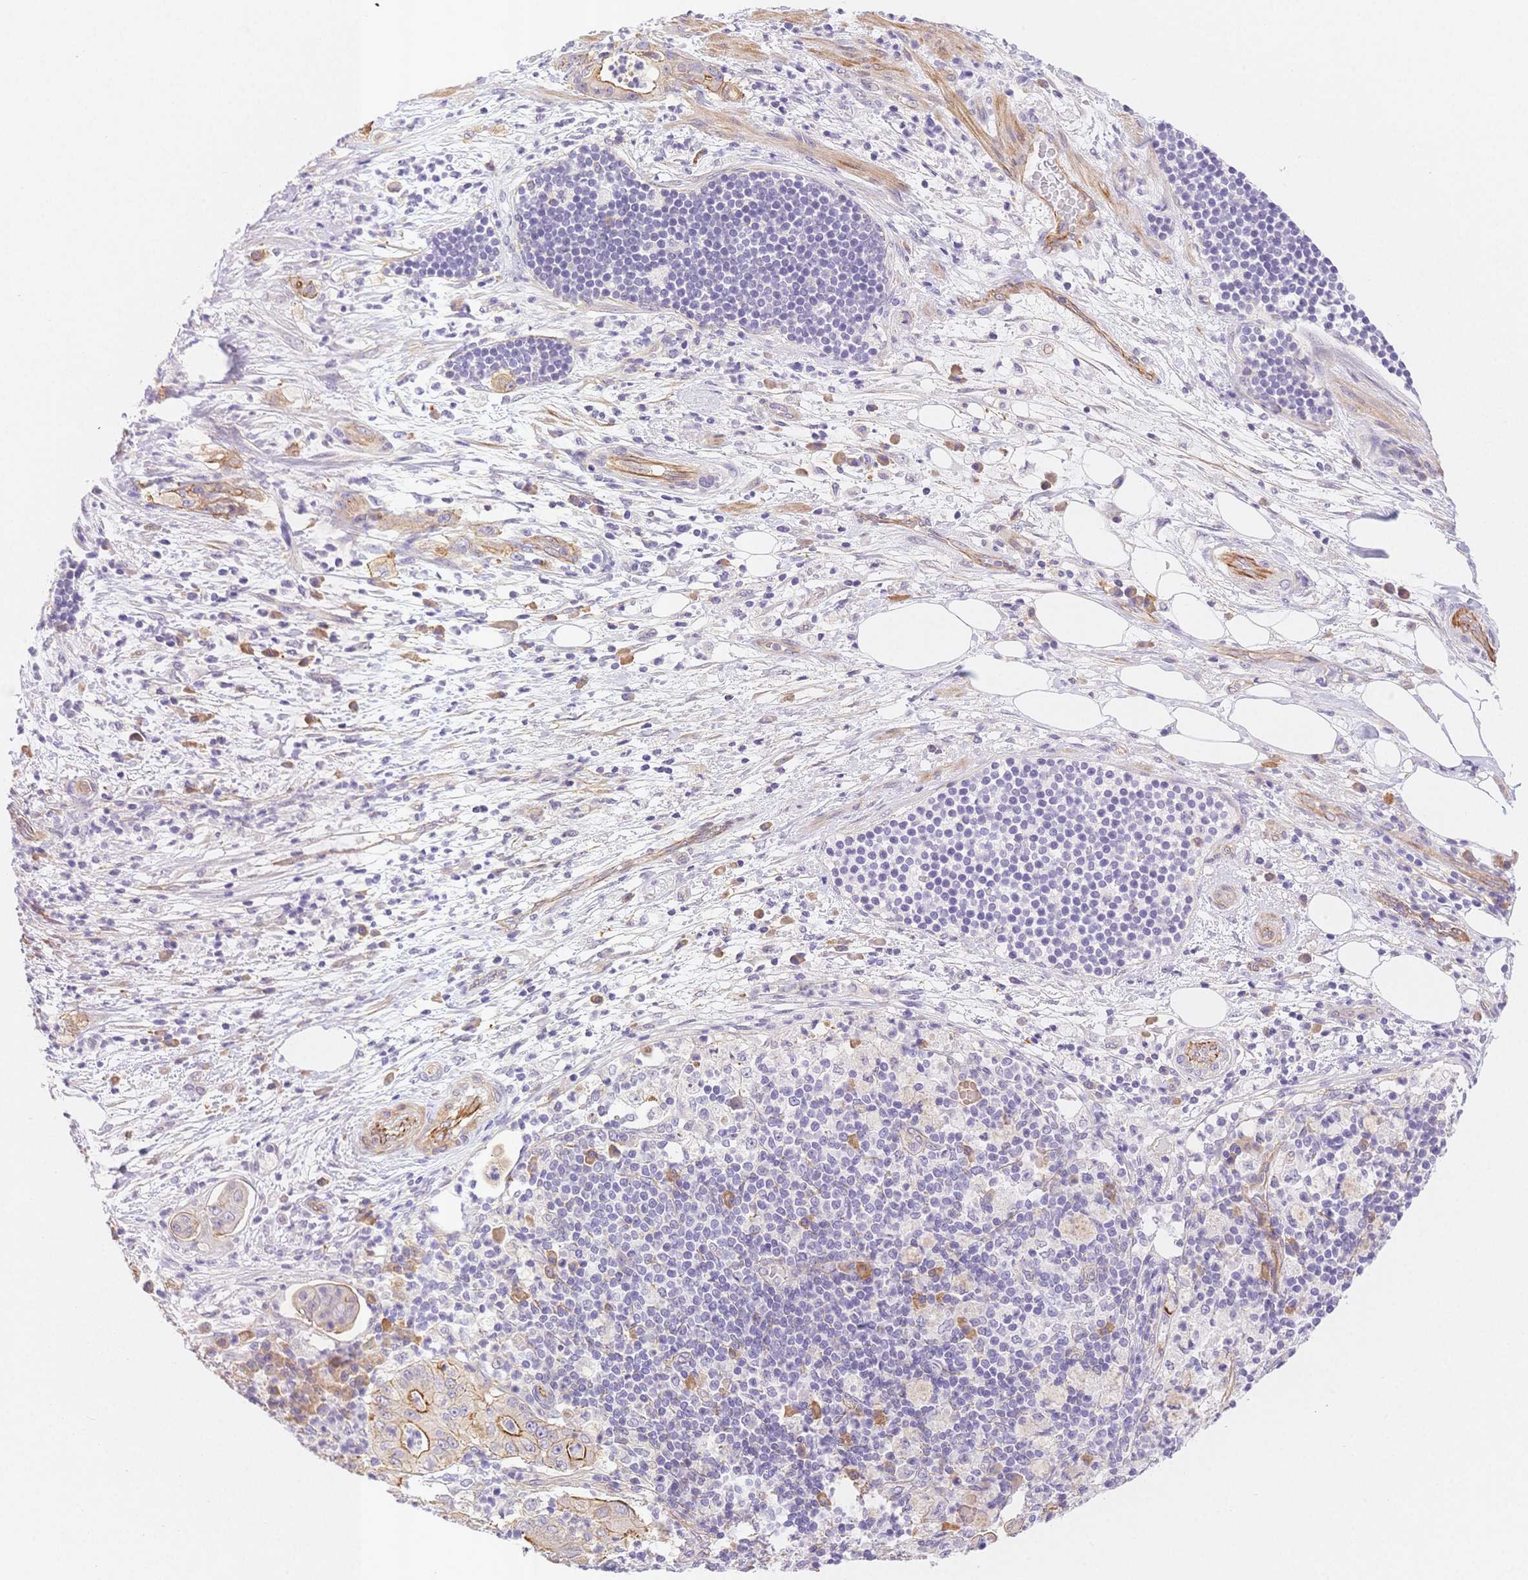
{"staining": {"intensity": "strong", "quantity": "25%-75%", "location": "cytoplasmic/membranous"}, "tissue": "pancreatic cancer", "cell_type": "Tumor cells", "image_type": "cancer", "snomed": [{"axis": "morphology", "description": "Adenocarcinoma, NOS"}, {"axis": "topography", "description": "Pancreas"}], "caption": "Immunohistochemistry (IHC) (DAB (3,3'-diaminobenzidine)) staining of human pancreatic adenocarcinoma shows strong cytoplasmic/membranous protein expression in about 25%-75% of tumor cells.", "gene": "CSN1S1", "patient": {"sex": "male", "age": 71}}